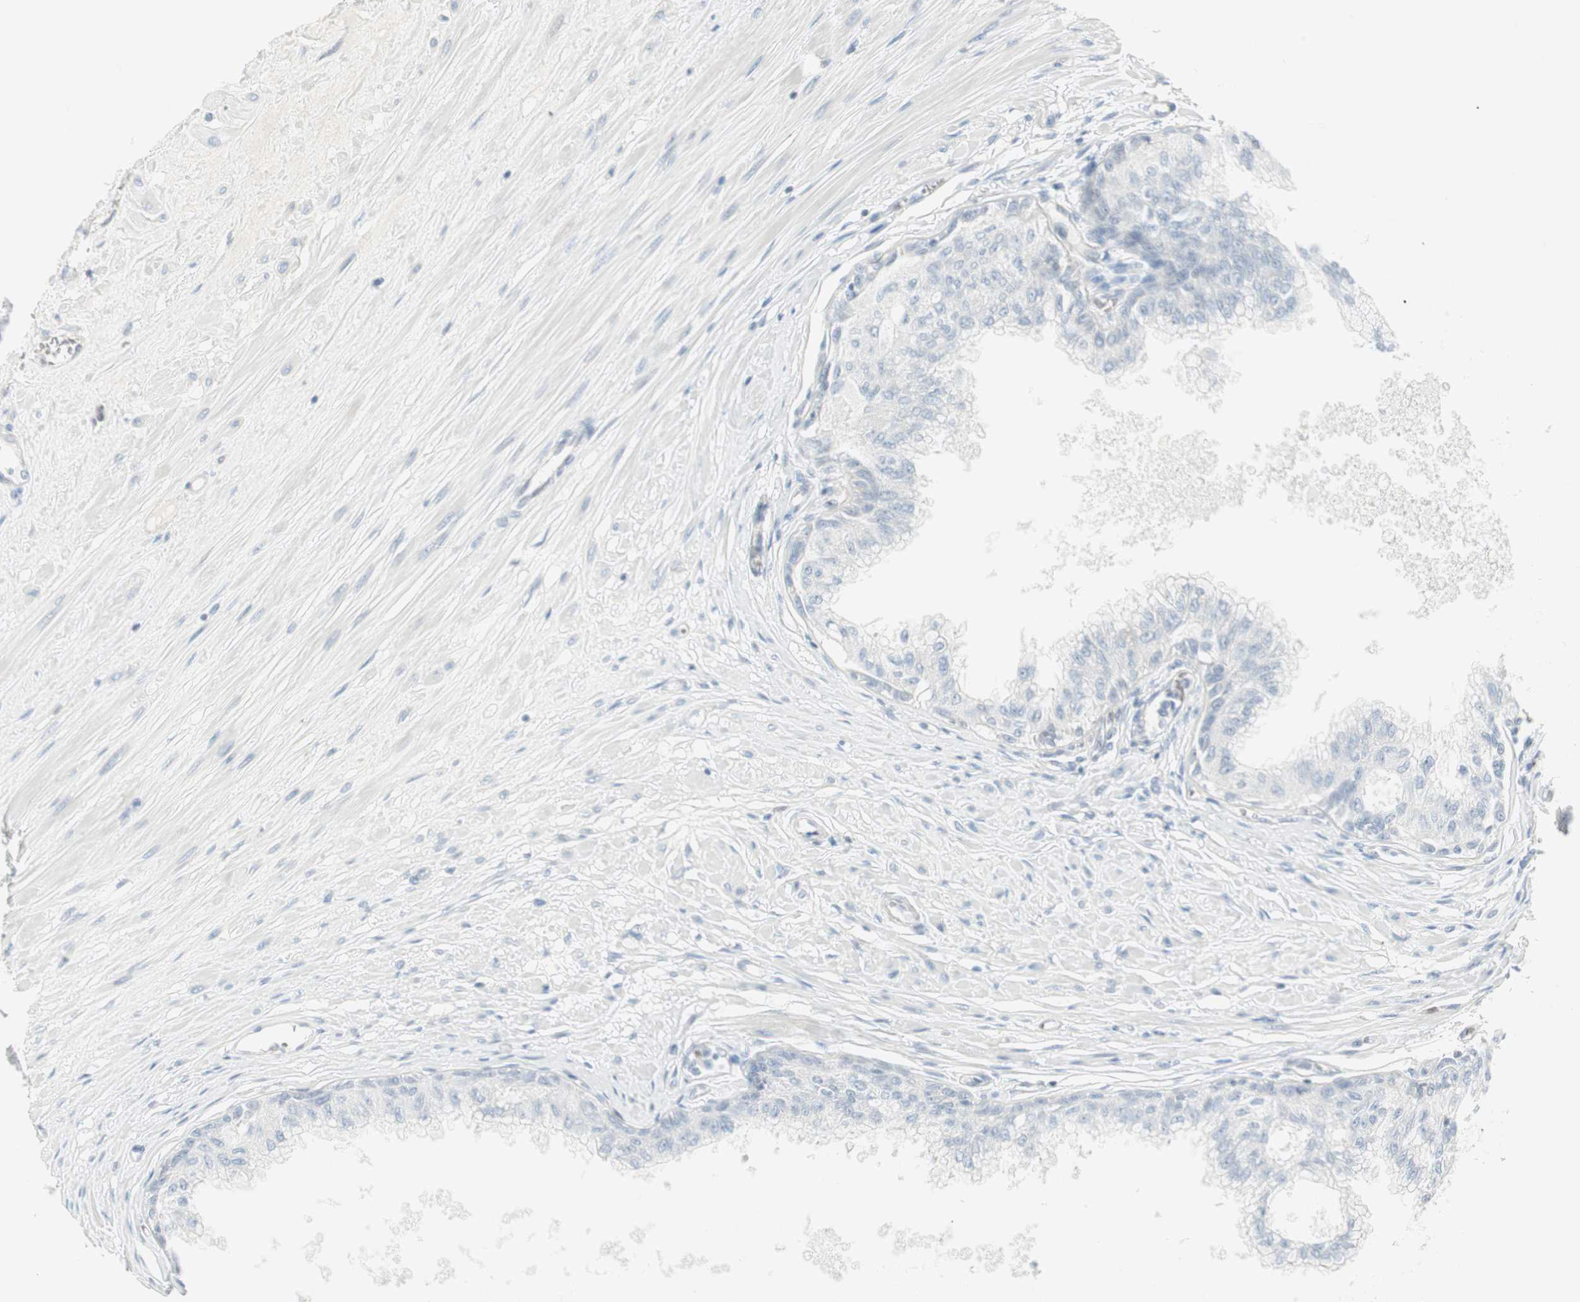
{"staining": {"intensity": "negative", "quantity": "none", "location": "none"}, "tissue": "prostate", "cell_type": "Glandular cells", "image_type": "normal", "snomed": [{"axis": "morphology", "description": "Normal tissue, NOS"}, {"axis": "topography", "description": "Prostate"}, {"axis": "topography", "description": "Seminal veicle"}], "caption": "Histopathology image shows no significant protein positivity in glandular cells of benign prostate.", "gene": "MAP4K1", "patient": {"sex": "male", "age": 60}}